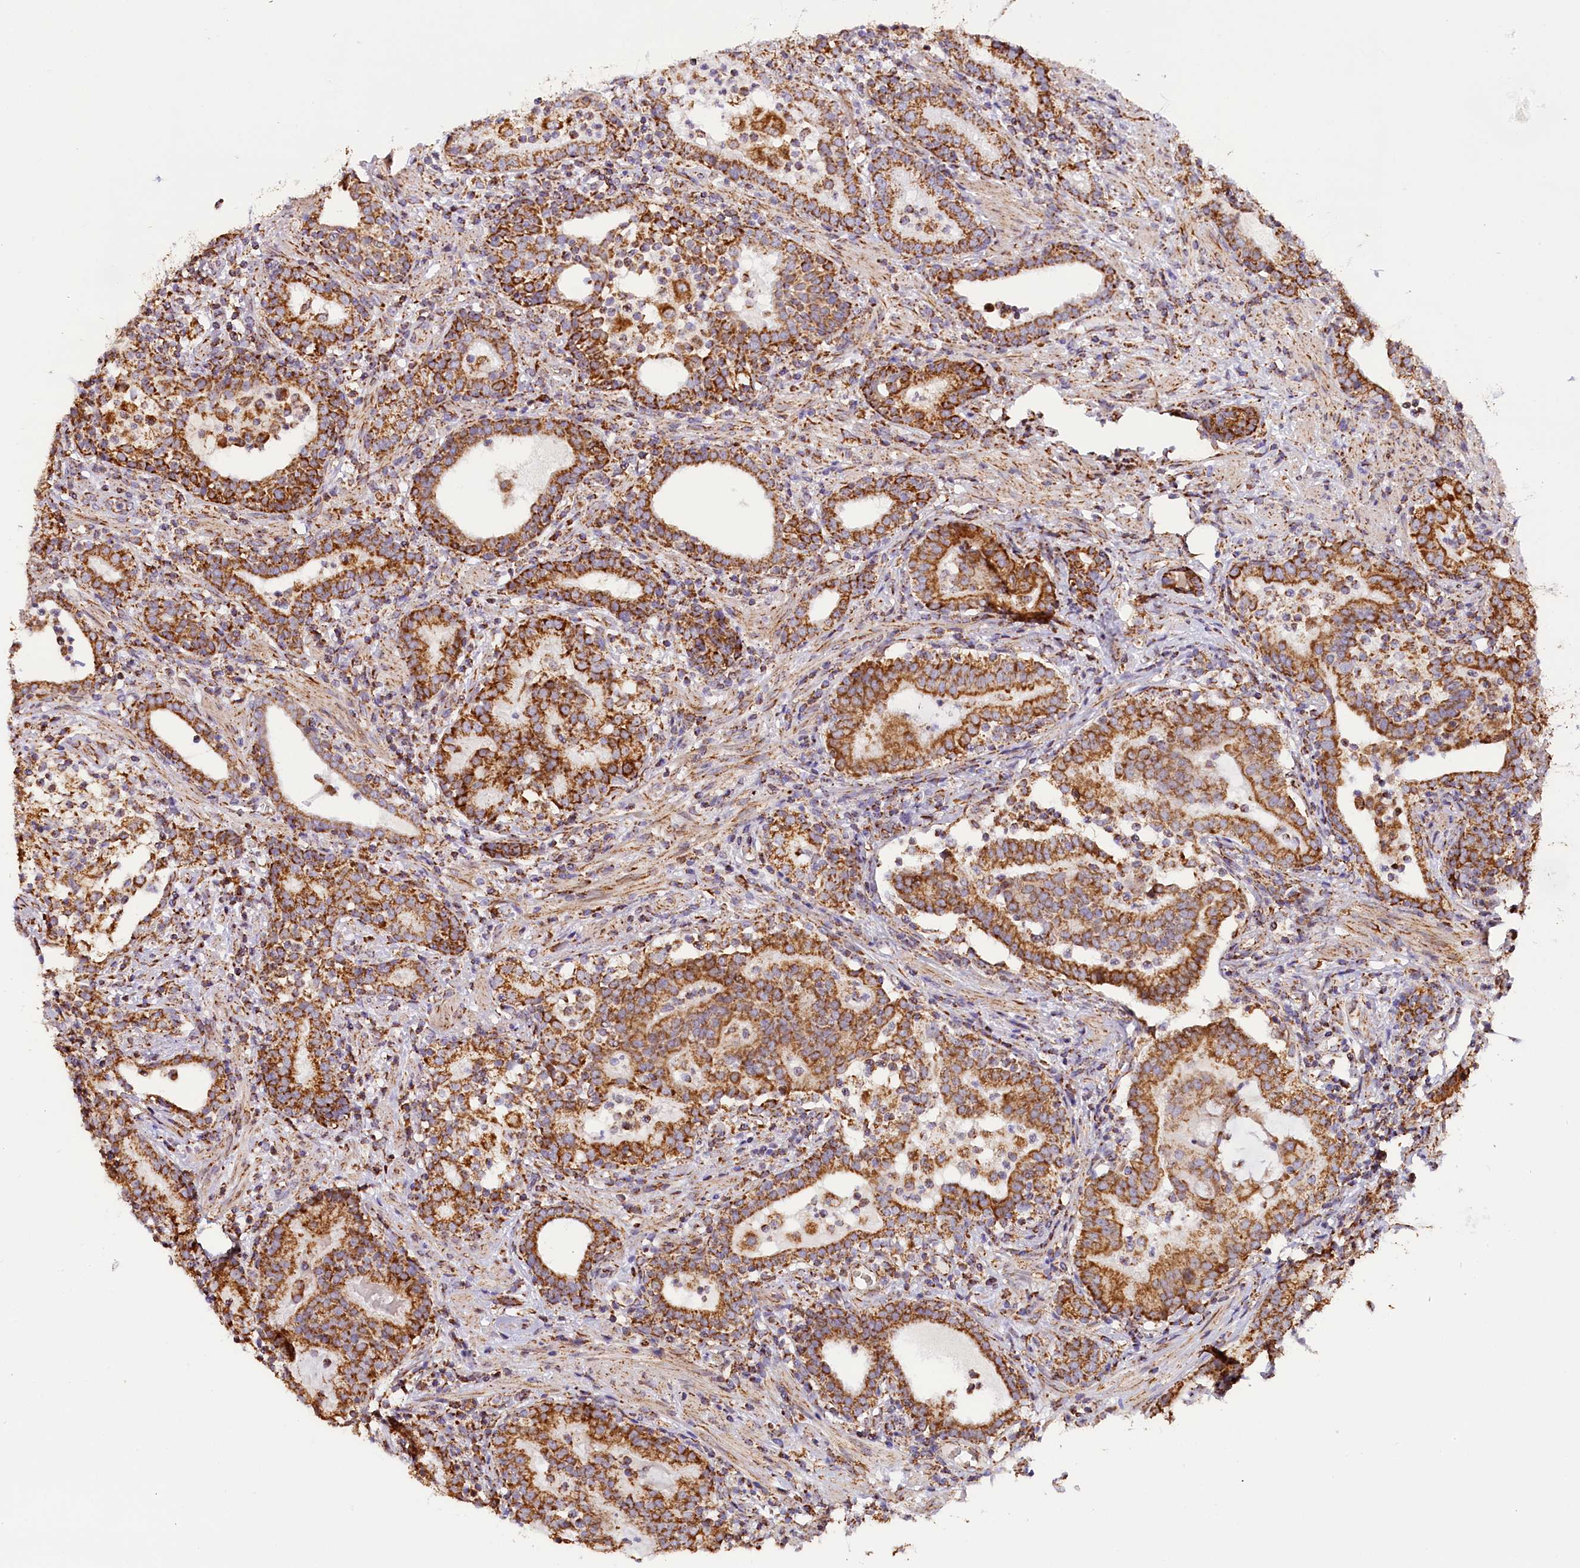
{"staining": {"intensity": "strong", "quantity": ">75%", "location": "cytoplasmic/membranous"}, "tissue": "prostate cancer", "cell_type": "Tumor cells", "image_type": "cancer", "snomed": [{"axis": "morphology", "description": "Adenocarcinoma, High grade"}, {"axis": "topography", "description": "Prostate"}], "caption": "Strong cytoplasmic/membranous protein positivity is seen in approximately >75% of tumor cells in adenocarcinoma (high-grade) (prostate). (DAB IHC, brown staining for protein, blue staining for nuclei).", "gene": "NDUFA8", "patient": {"sex": "male", "age": 67}}